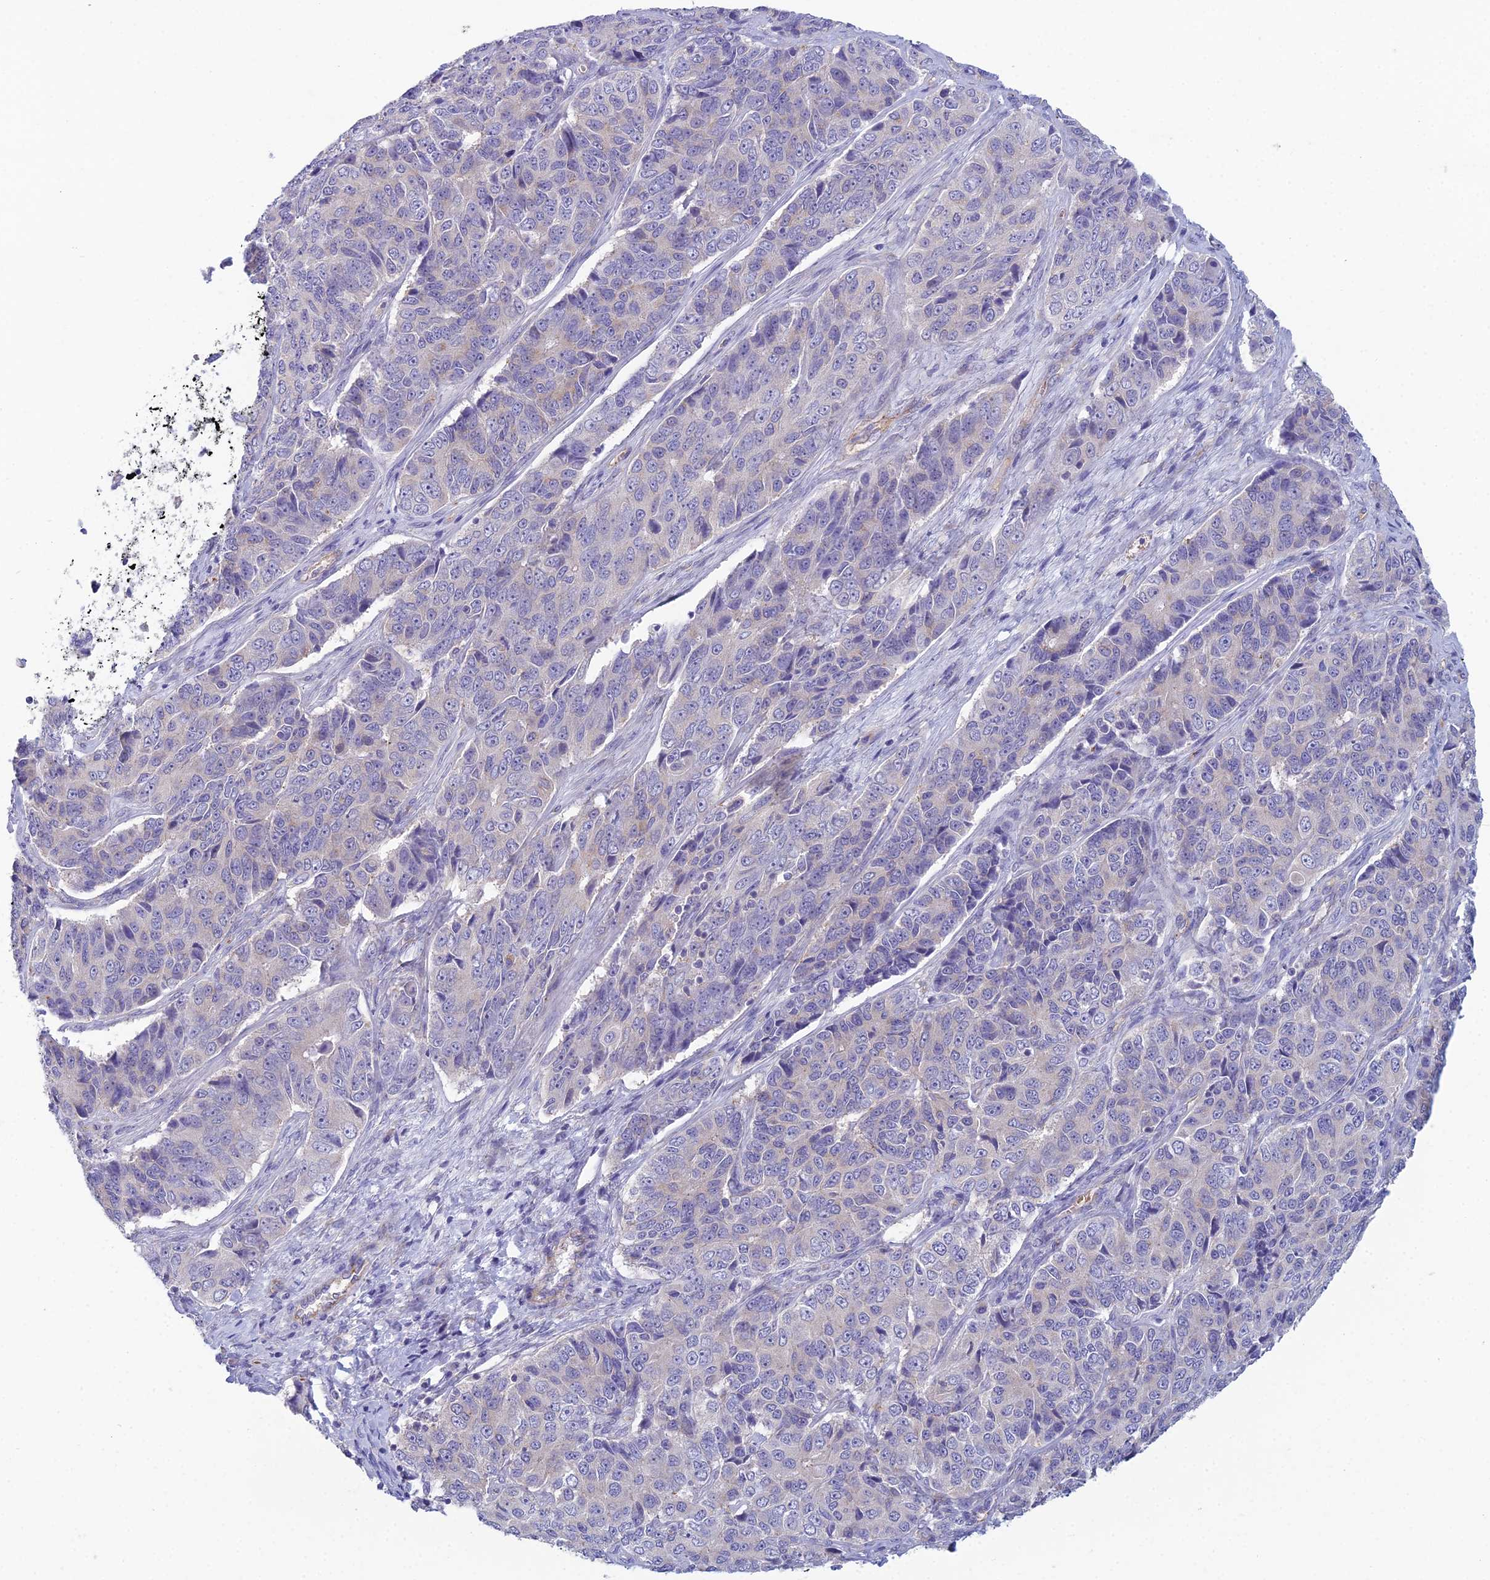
{"staining": {"intensity": "negative", "quantity": "none", "location": "none"}, "tissue": "ovarian cancer", "cell_type": "Tumor cells", "image_type": "cancer", "snomed": [{"axis": "morphology", "description": "Carcinoma, endometroid"}, {"axis": "topography", "description": "Ovary"}], "caption": "This is an immunohistochemistry photomicrograph of ovarian cancer. There is no positivity in tumor cells.", "gene": "ZNF564", "patient": {"sex": "female", "age": 51}}